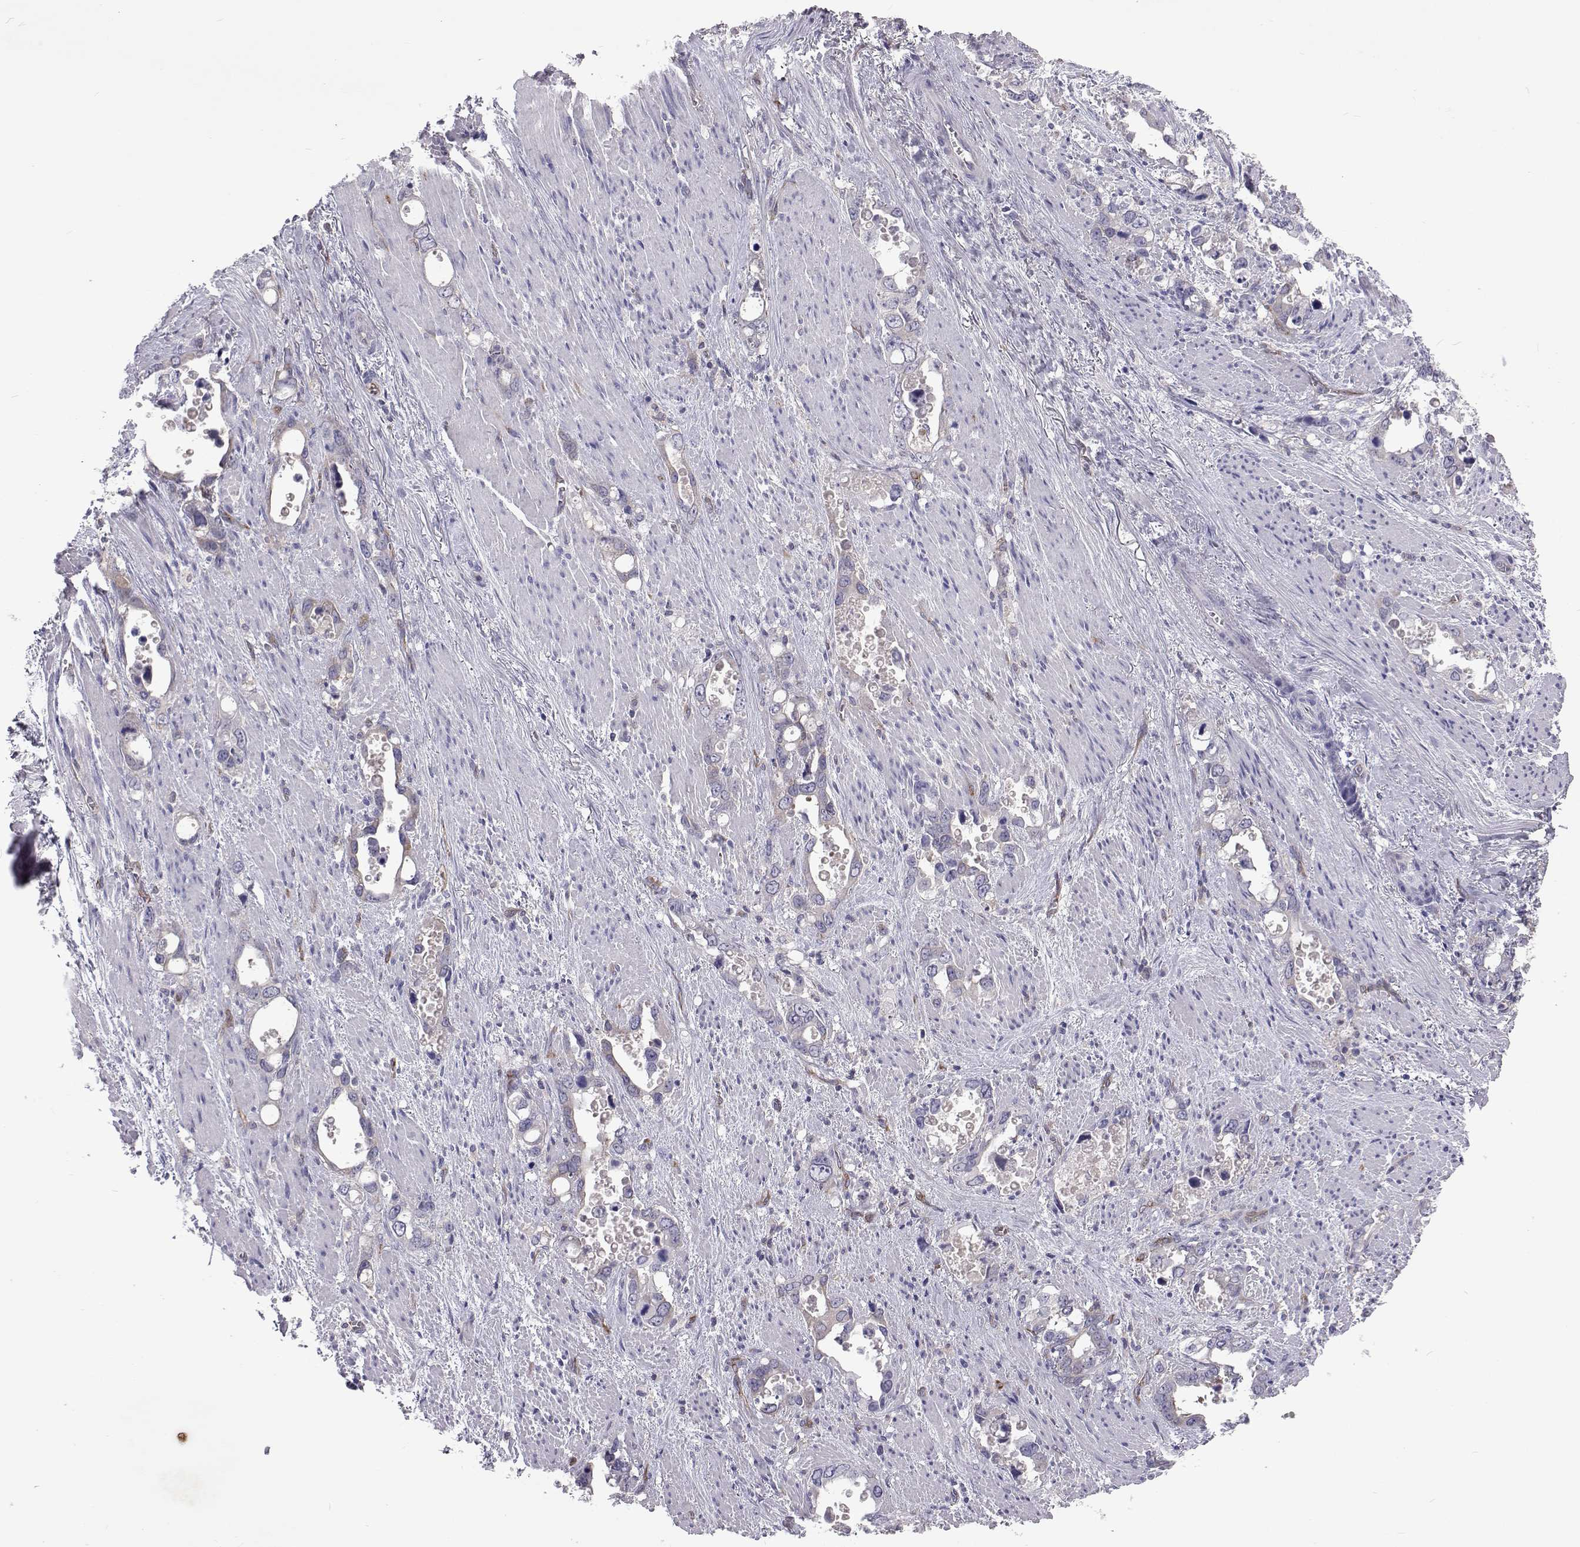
{"staining": {"intensity": "negative", "quantity": "none", "location": "none"}, "tissue": "stomach cancer", "cell_type": "Tumor cells", "image_type": "cancer", "snomed": [{"axis": "morphology", "description": "Normal tissue, NOS"}, {"axis": "morphology", "description": "Adenocarcinoma, NOS"}, {"axis": "topography", "description": "Esophagus"}, {"axis": "topography", "description": "Stomach, upper"}], "caption": "Immunohistochemistry (IHC) photomicrograph of neoplastic tissue: human stomach adenocarcinoma stained with DAB exhibits no significant protein positivity in tumor cells.", "gene": "TCF15", "patient": {"sex": "male", "age": 74}}